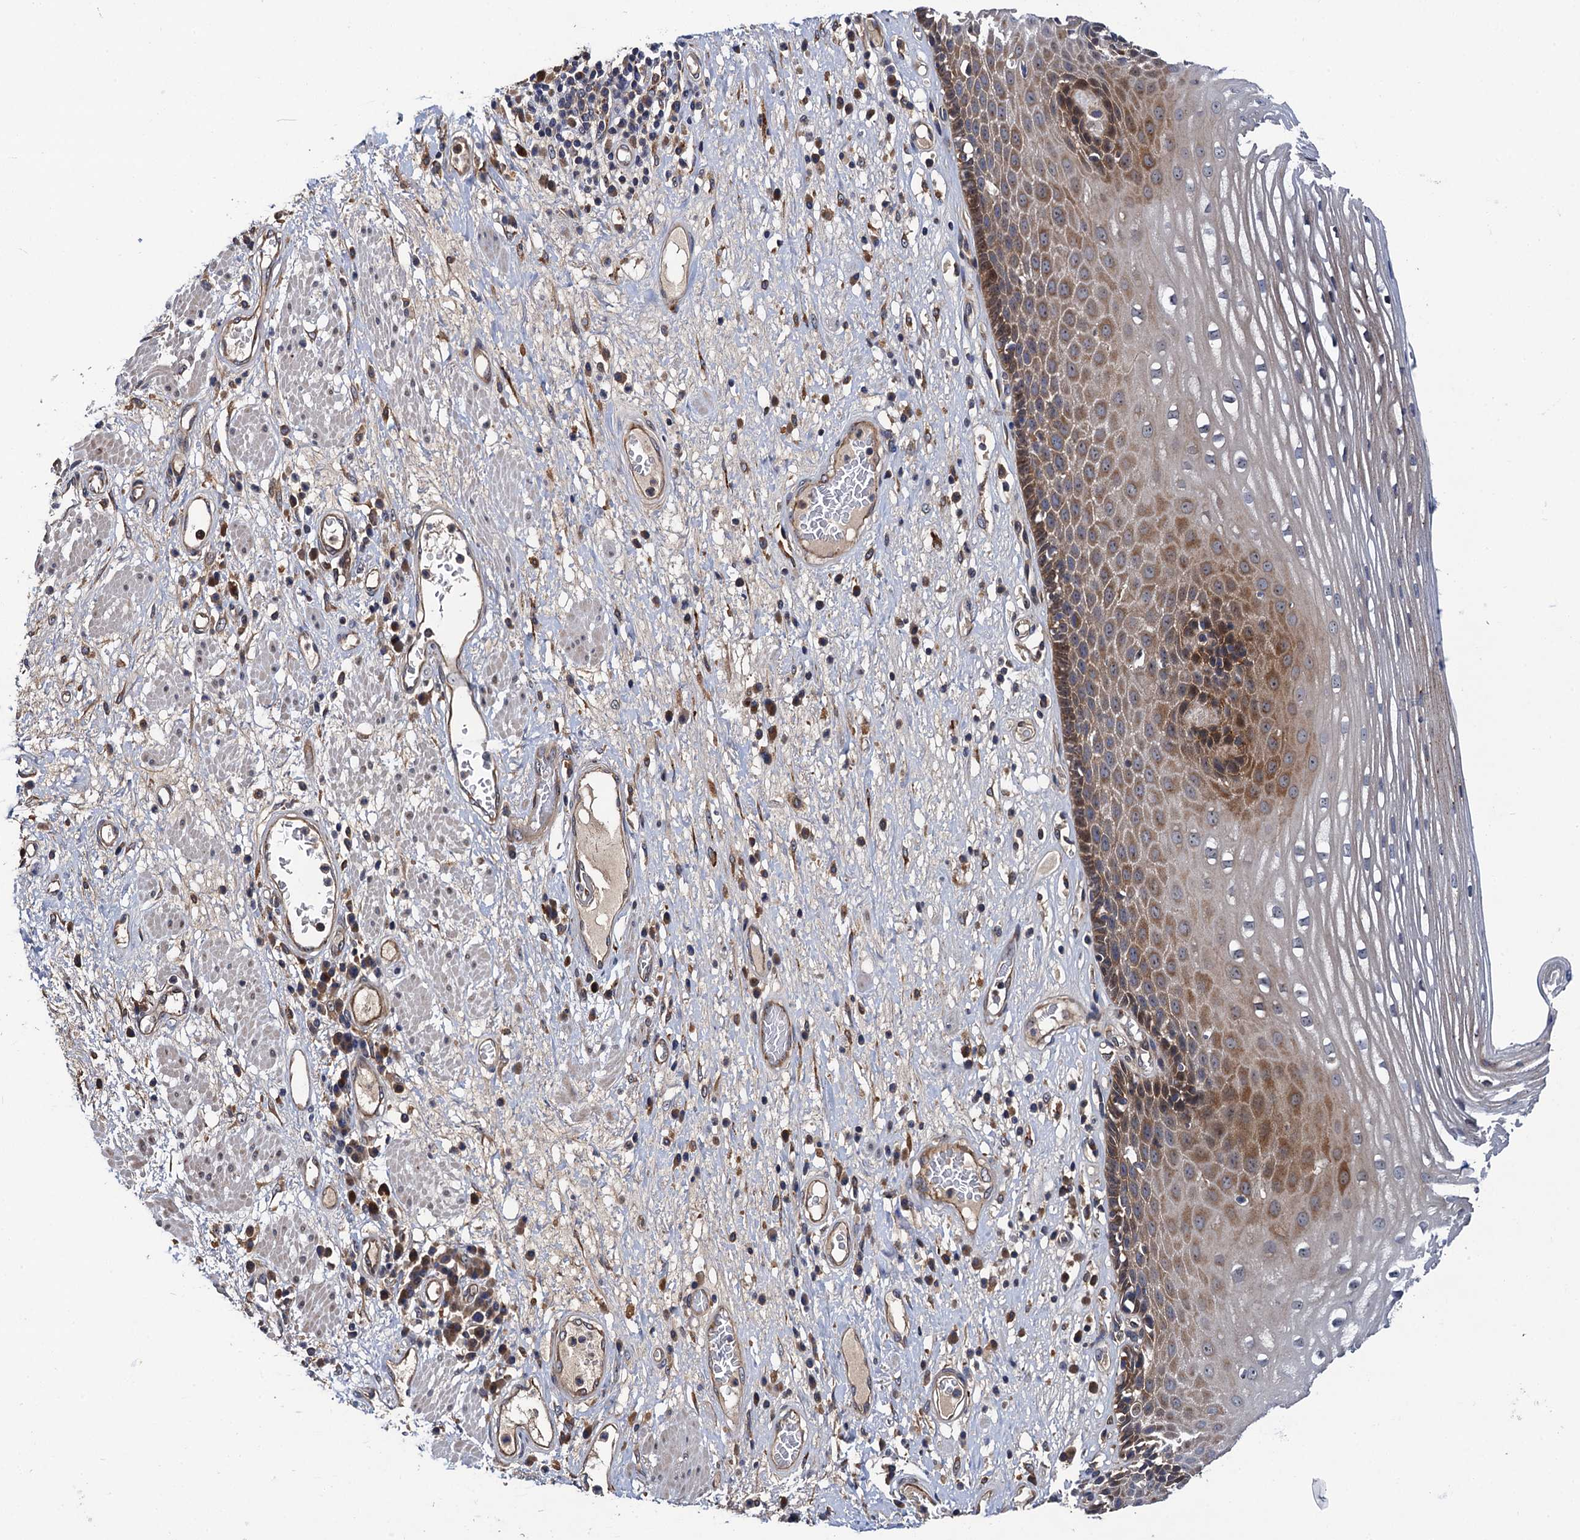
{"staining": {"intensity": "moderate", "quantity": ">75%", "location": "cytoplasmic/membranous"}, "tissue": "esophagus", "cell_type": "Squamous epithelial cells", "image_type": "normal", "snomed": [{"axis": "morphology", "description": "Normal tissue, NOS"}, {"axis": "morphology", "description": "Adenocarcinoma, NOS"}, {"axis": "topography", "description": "Esophagus"}], "caption": "Immunohistochemistry (IHC) of benign esophagus displays medium levels of moderate cytoplasmic/membranous expression in approximately >75% of squamous epithelial cells.", "gene": "VPS35", "patient": {"sex": "male", "age": 62}}